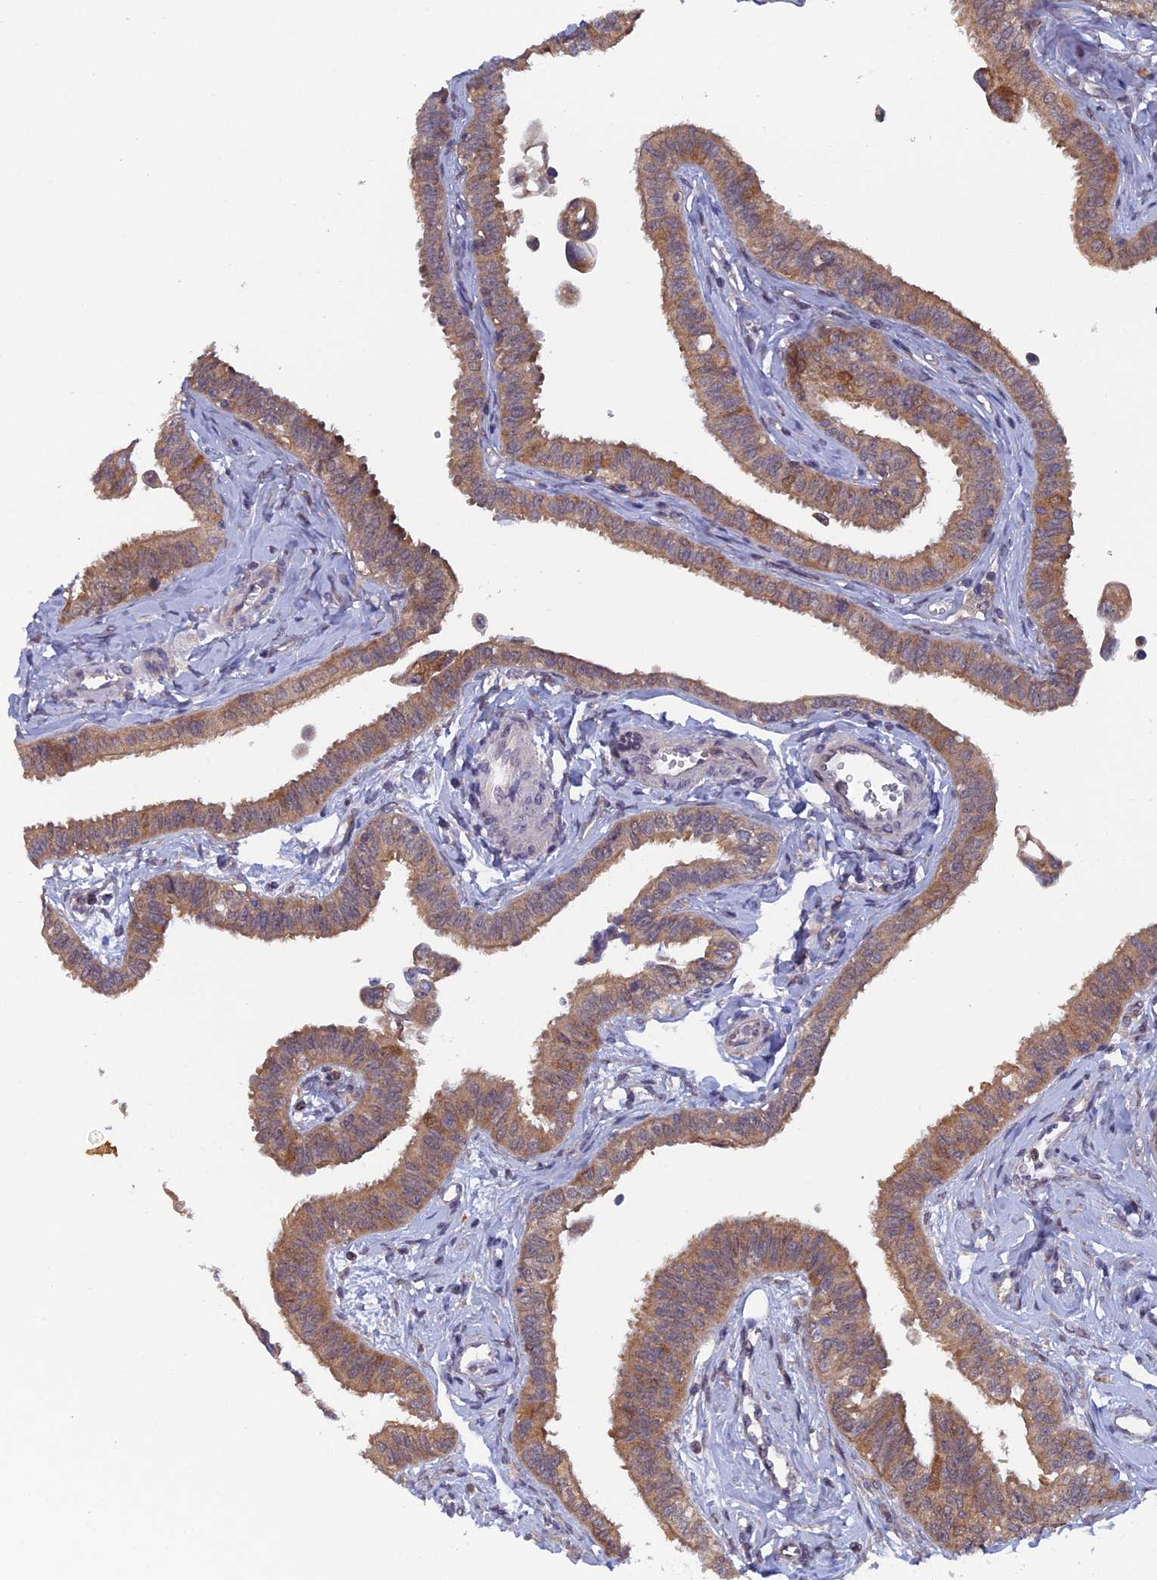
{"staining": {"intensity": "moderate", "quantity": ">75%", "location": "cytoplasmic/membranous"}, "tissue": "fallopian tube", "cell_type": "Glandular cells", "image_type": "normal", "snomed": [{"axis": "morphology", "description": "Normal tissue, NOS"}, {"axis": "morphology", "description": "Carcinoma, NOS"}, {"axis": "topography", "description": "Fallopian tube"}, {"axis": "topography", "description": "Ovary"}], "caption": "The image demonstrates staining of normal fallopian tube, revealing moderate cytoplasmic/membranous protein positivity (brown color) within glandular cells. The staining was performed using DAB (3,3'-diaminobenzidine), with brown indicating positive protein expression. Nuclei are stained blue with hematoxylin.", "gene": "SRA1", "patient": {"sex": "female", "age": 59}}